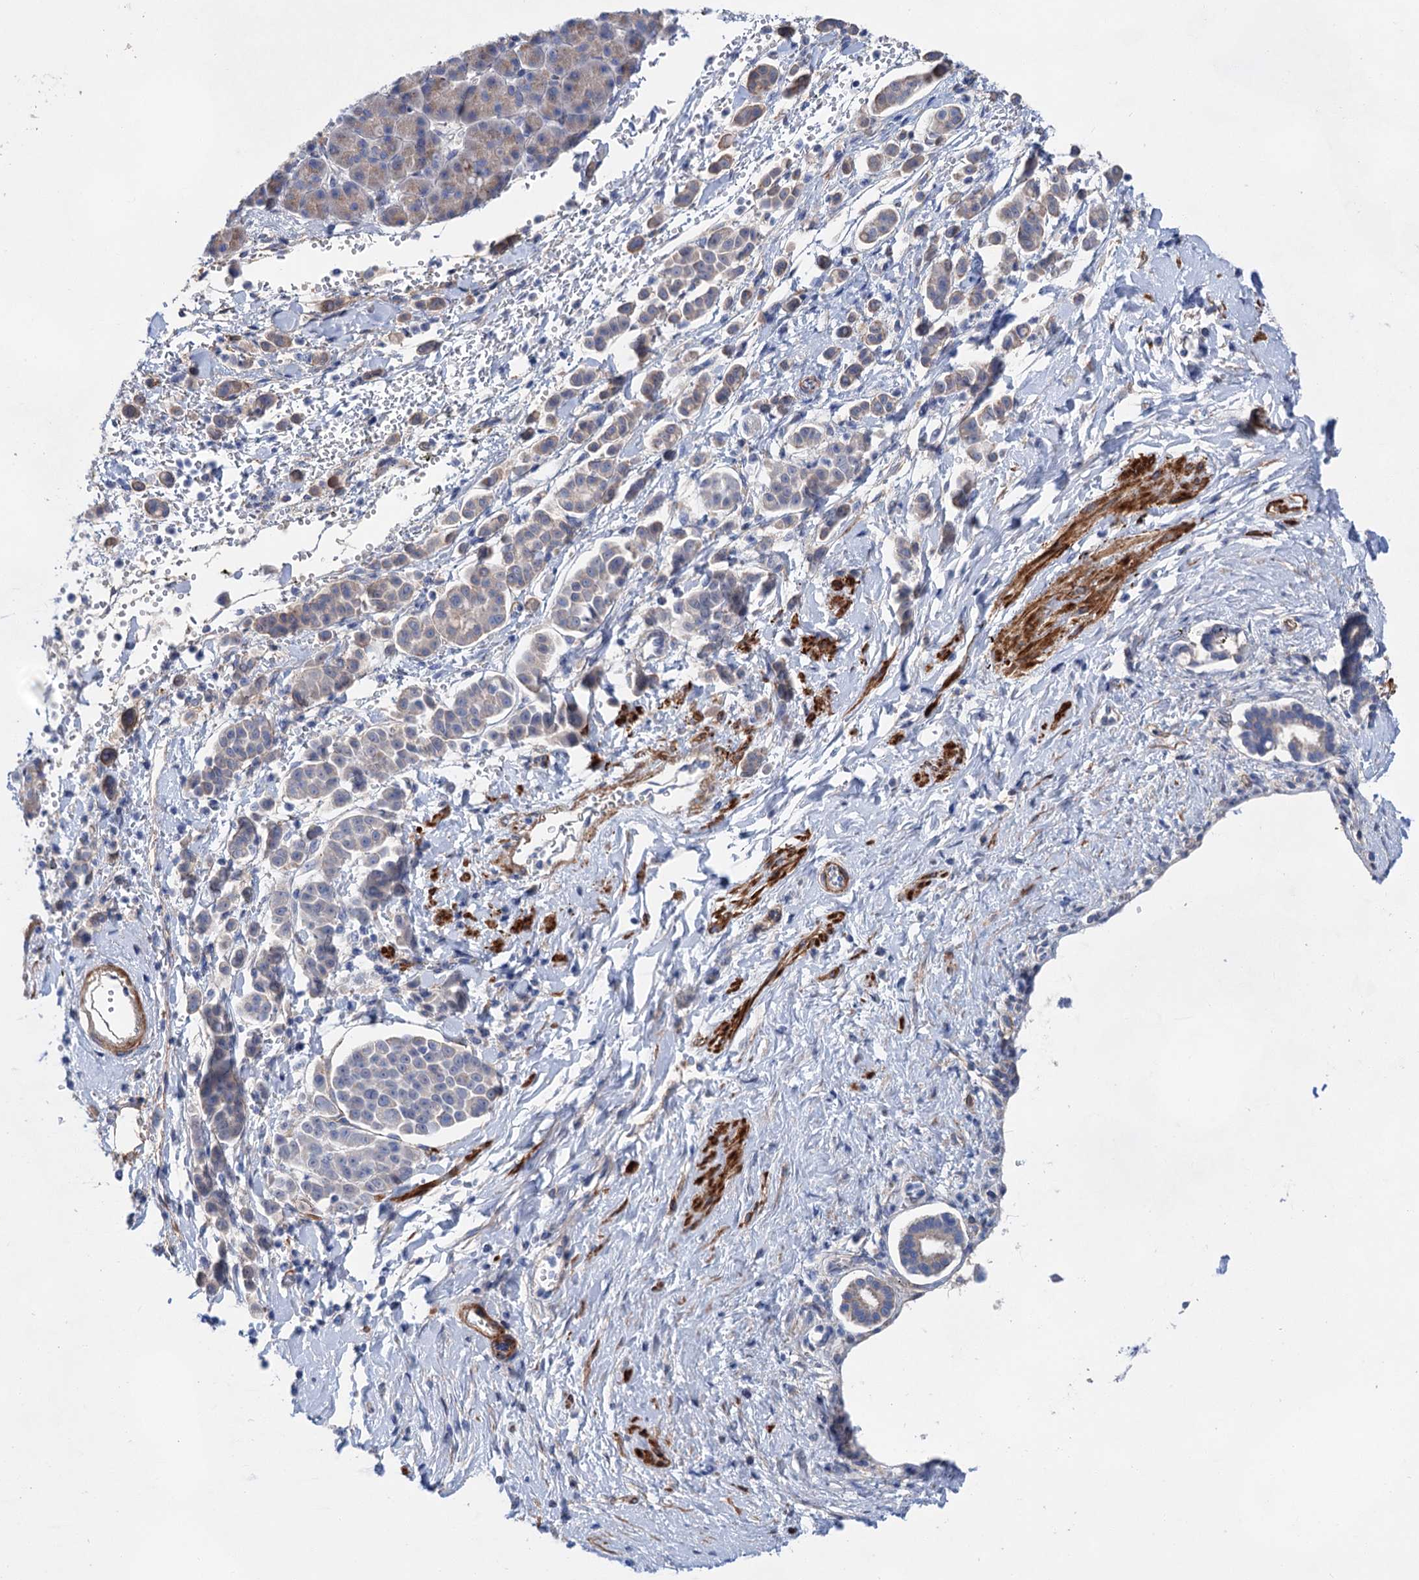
{"staining": {"intensity": "weak", "quantity": "<25%", "location": "cytoplasmic/membranous"}, "tissue": "pancreatic cancer", "cell_type": "Tumor cells", "image_type": "cancer", "snomed": [{"axis": "morphology", "description": "Normal tissue, NOS"}, {"axis": "morphology", "description": "Adenocarcinoma, NOS"}, {"axis": "topography", "description": "Pancreas"}], "caption": "Tumor cells show no significant staining in pancreatic cancer (adenocarcinoma).", "gene": "GPR155", "patient": {"sex": "female", "age": 64}}